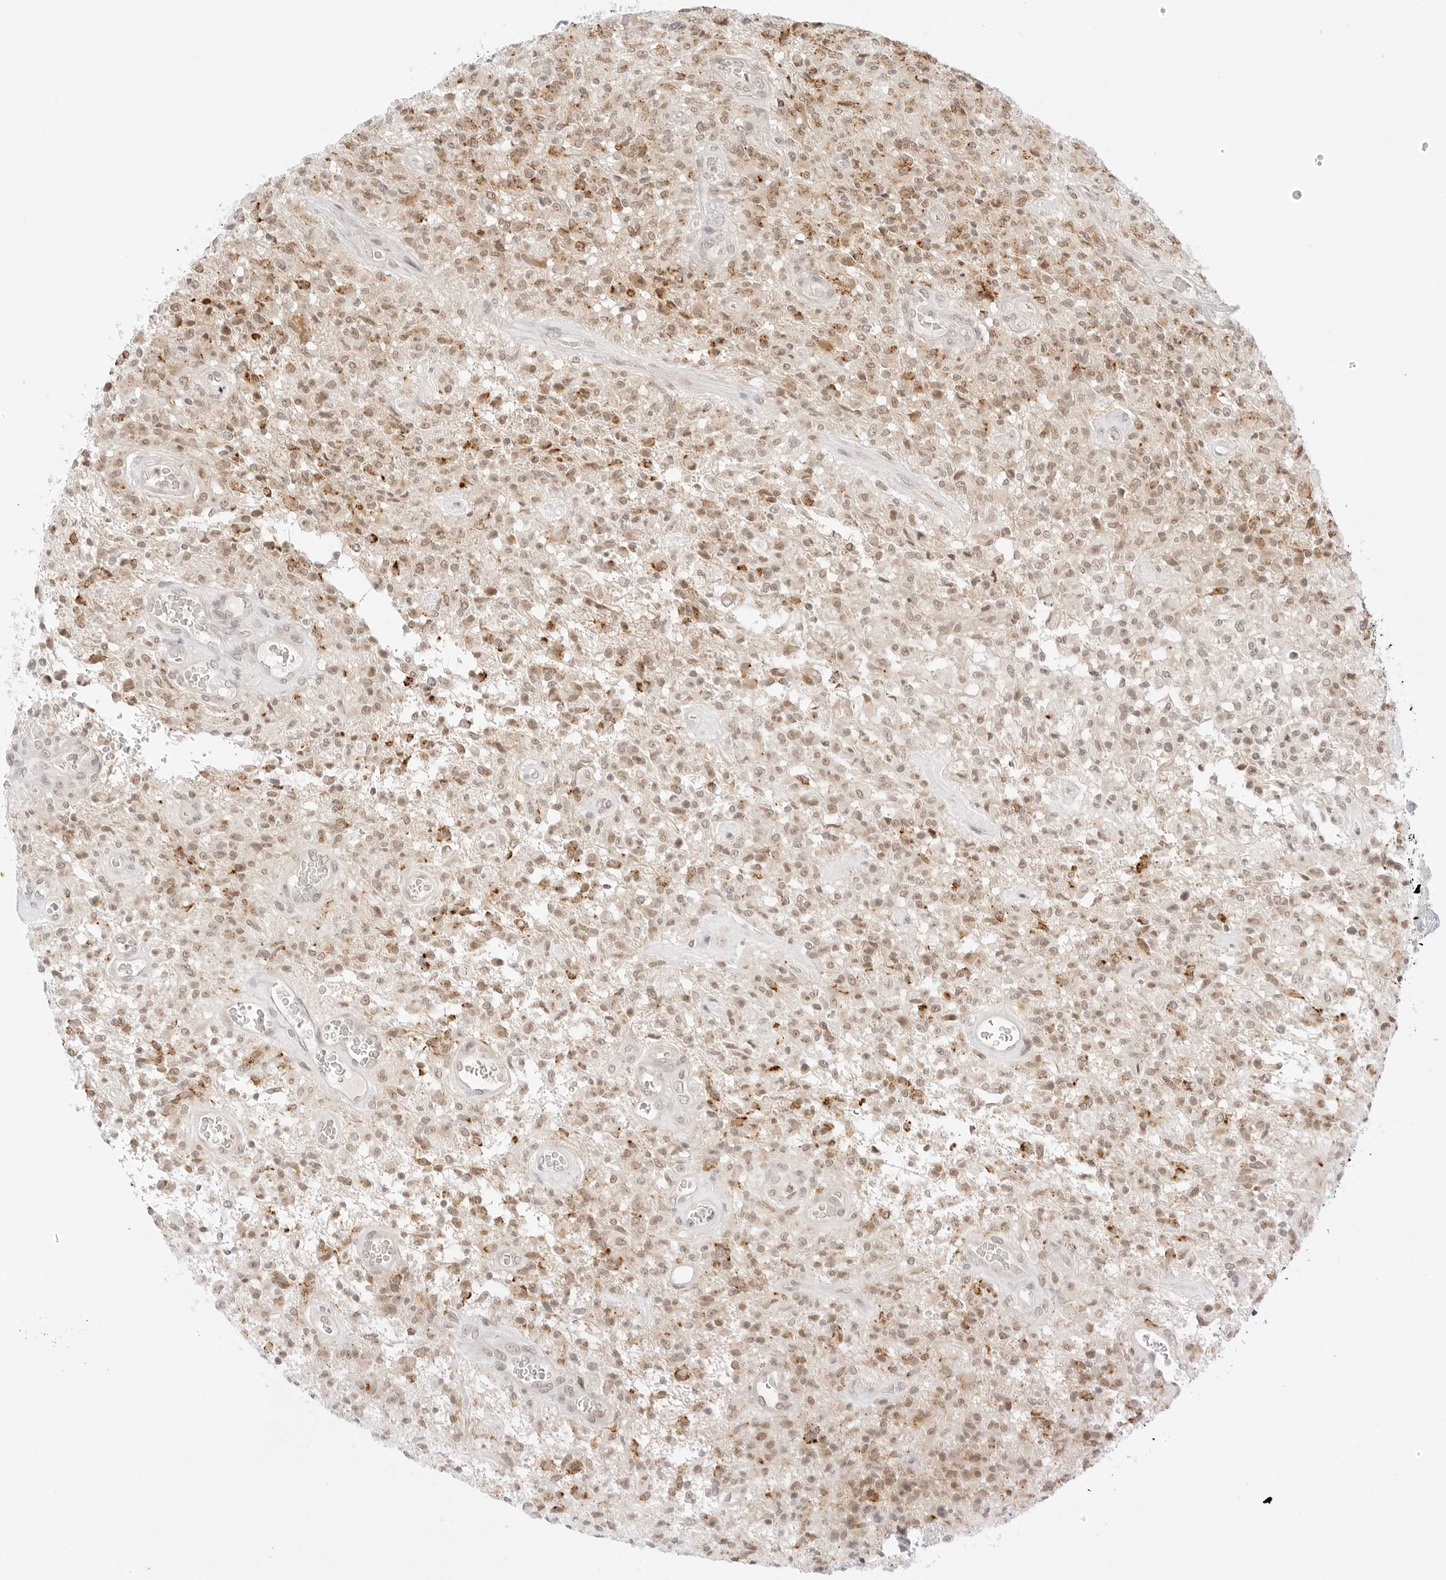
{"staining": {"intensity": "moderate", "quantity": "25%-75%", "location": "cytoplasmic/membranous,nuclear"}, "tissue": "glioma", "cell_type": "Tumor cells", "image_type": "cancer", "snomed": [{"axis": "morphology", "description": "Glioma, malignant, High grade"}, {"axis": "topography", "description": "Brain"}], "caption": "There is medium levels of moderate cytoplasmic/membranous and nuclear staining in tumor cells of high-grade glioma (malignant), as demonstrated by immunohistochemical staining (brown color).", "gene": "POLR3C", "patient": {"sex": "female", "age": 57}}